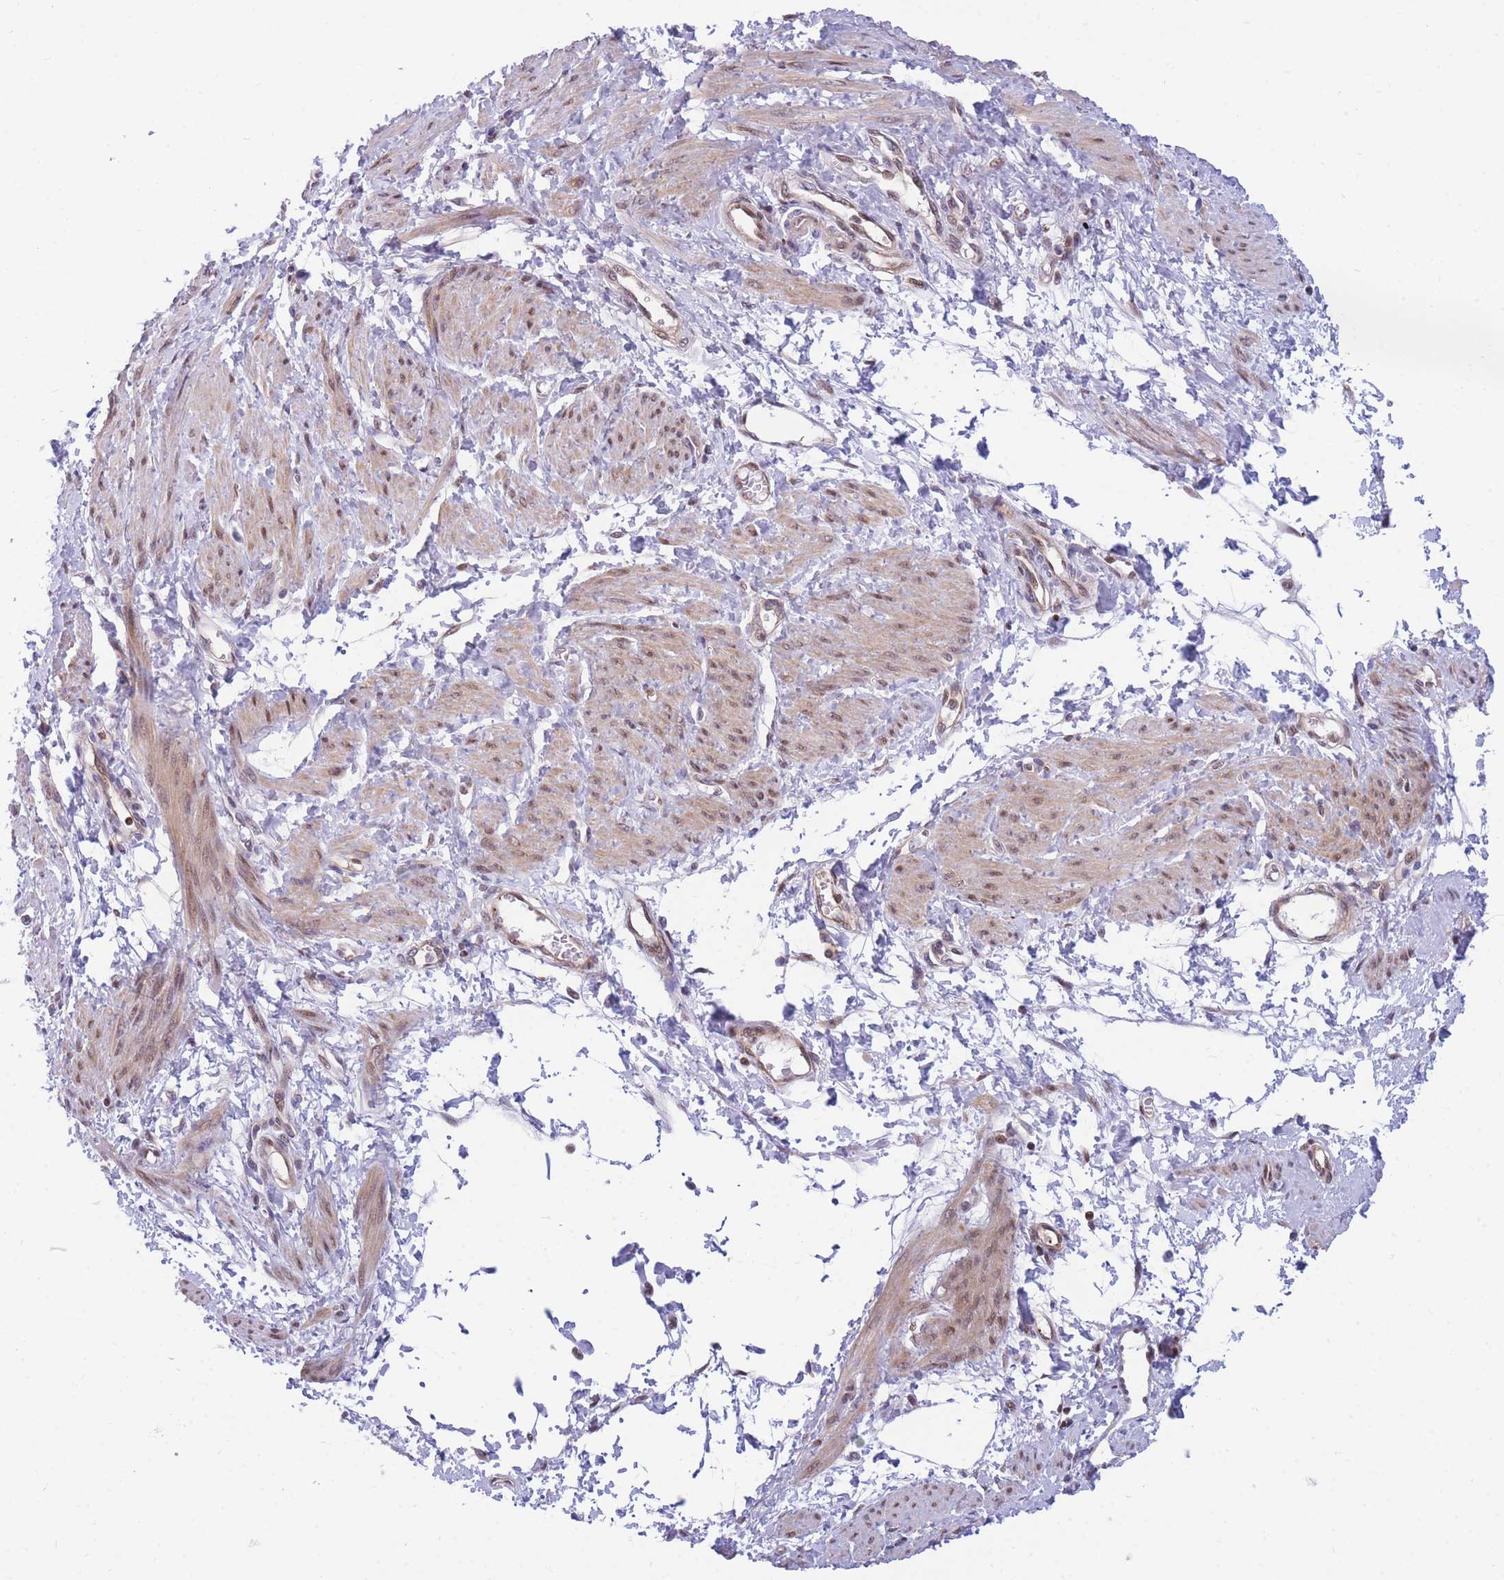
{"staining": {"intensity": "weak", "quantity": "25%-75%", "location": "nuclear"}, "tissue": "smooth muscle", "cell_type": "Smooth muscle cells", "image_type": "normal", "snomed": [{"axis": "morphology", "description": "Normal tissue, NOS"}, {"axis": "topography", "description": "Smooth muscle"}, {"axis": "topography", "description": "Uterus"}], "caption": "Protein analysis of normal smooth muscle displays weak nuclear expression in approximately 25%-75% of smooth muscle cells.", "gene": "CRACD", "patient": {"sex": "female", "age": 39}}